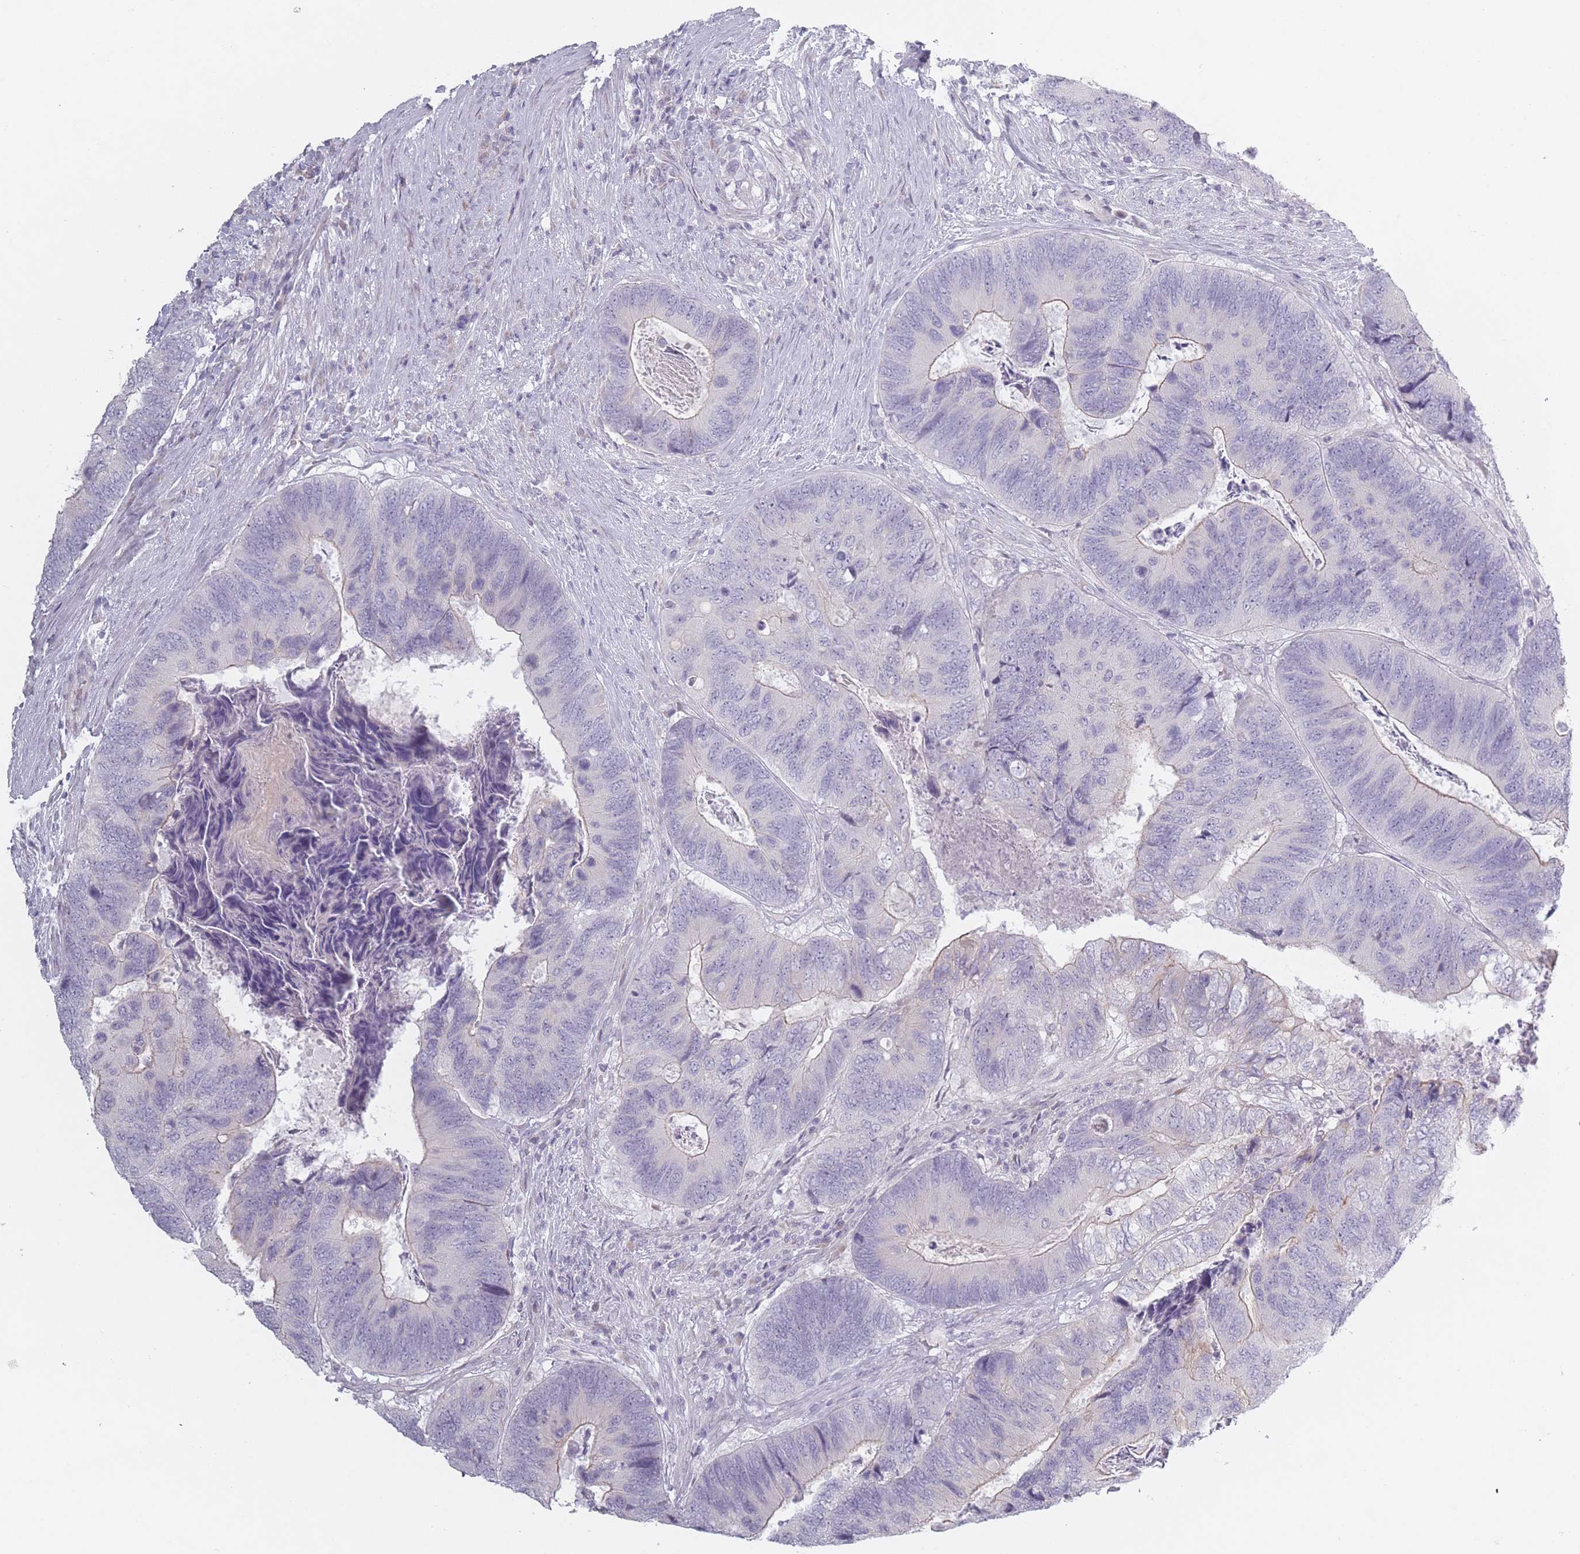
{"staining": {"intensity": "negative", "quantity": "none", "location": "none"}, "tissue": "colorectal cancer", "cell_type": "Tumor cells", "image_type": "cancer", "snomed": [{"axis": "morphology", "description": "Adenocarcinoma, NOS"}, {"axis": "topography", "description": "Colon"}], "caption": "The photomicrograph demonstrates no significant positivity in tumor cells of colorectal cancer (adenocarcinoma).", "gene": "RASL10B", "patient": {"sex": "female", "age": 67}}